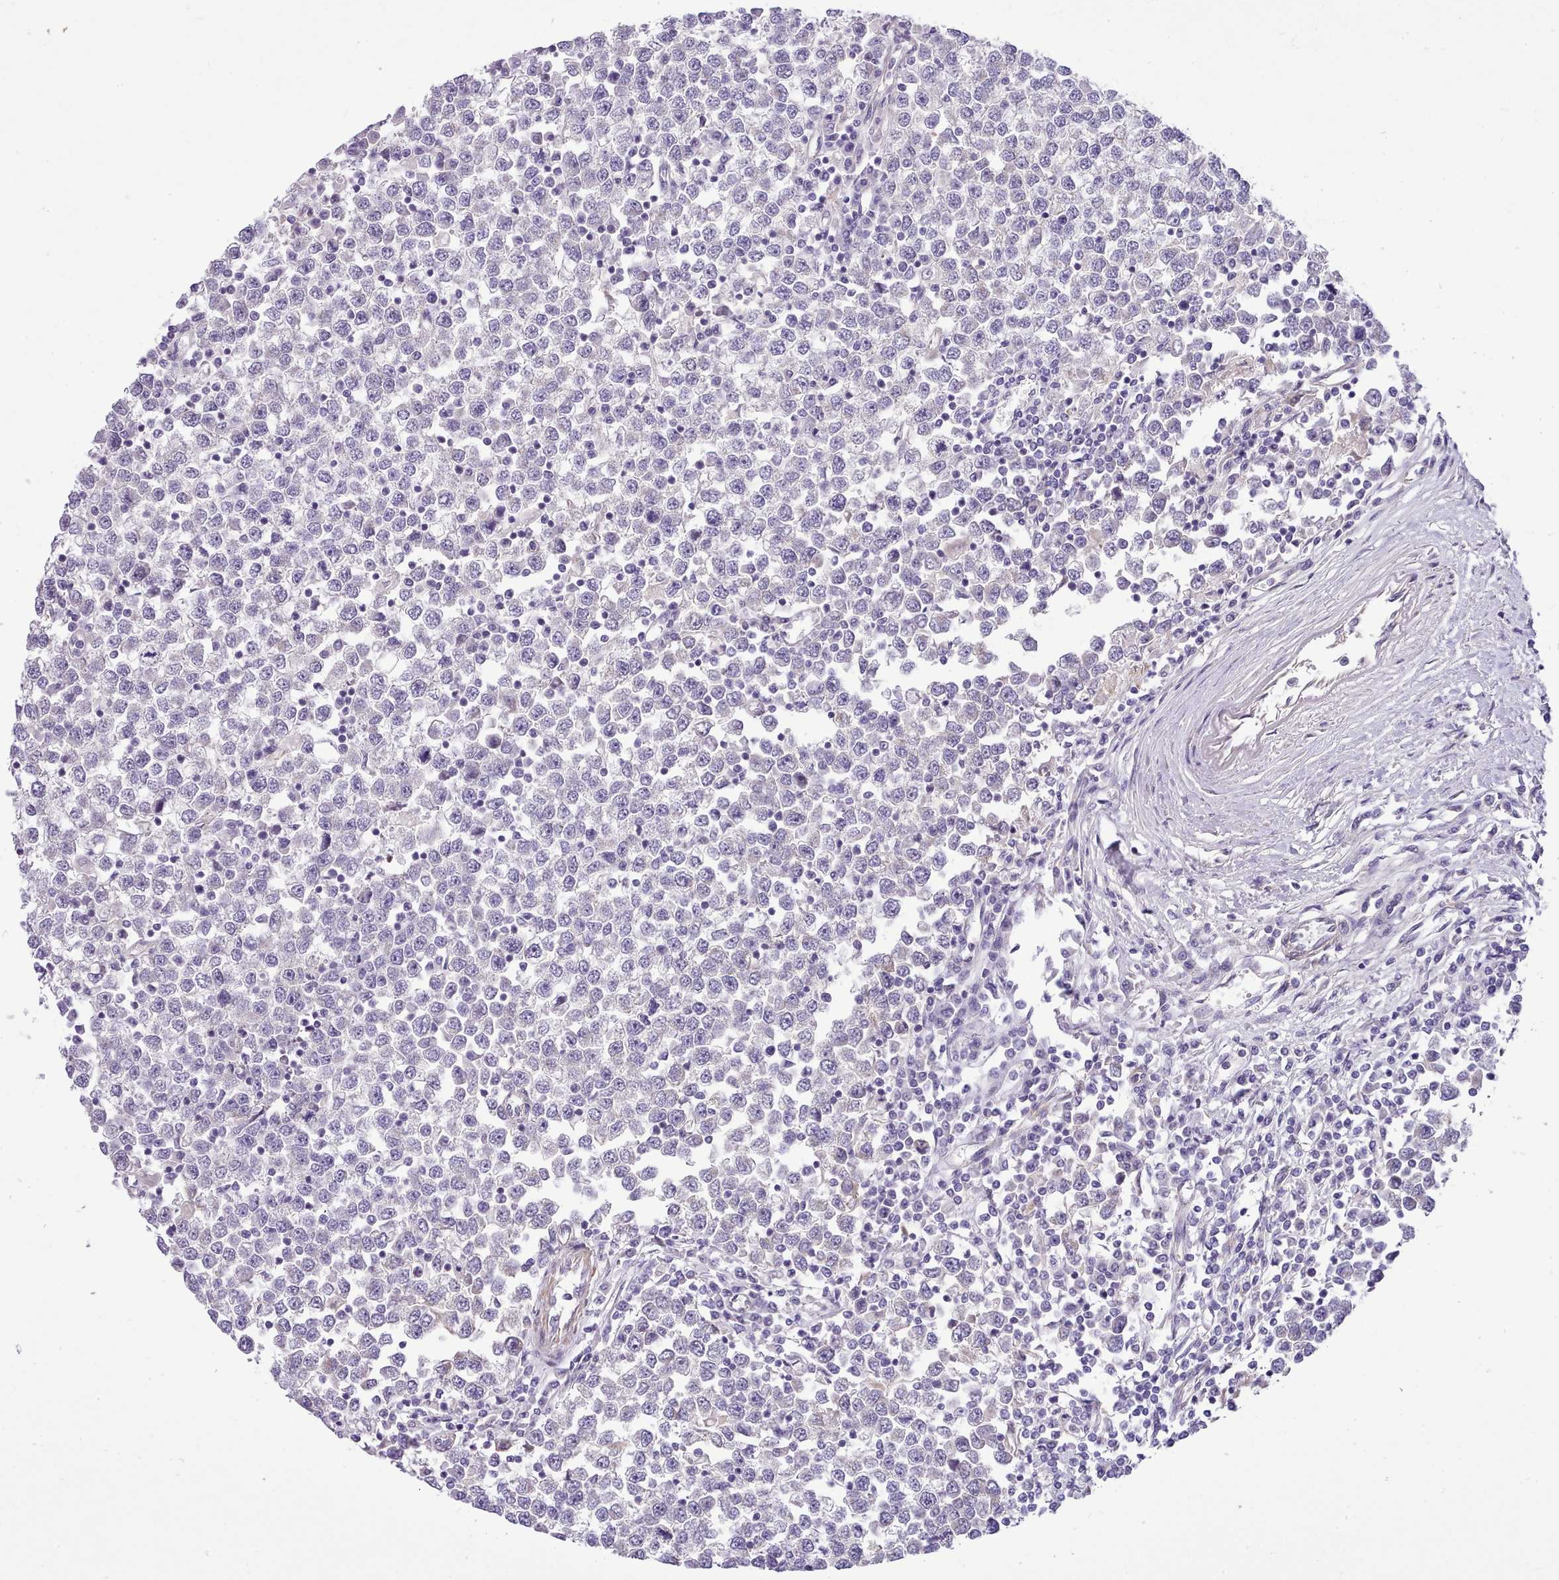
{"staining": {"intensity": "moderate", "quantity": "25%-75%", "location": "nuclear"}, "tissue": "testis cancer", "cell_type": "Tumor cells", "image_type": "cancer", "snomed": [{"axis": "morphology", "description": "Seminoma, NOS"}, {"axis": "topography", "description": "Testis"}], "caption": "Brown immunohistochemical staining in human testis seminoma shows moderate nuclear expression in approximately 25%-75% of tumor cells.", "gene": "HOXB7", "patient": {"sex": "male", "age": 65}}